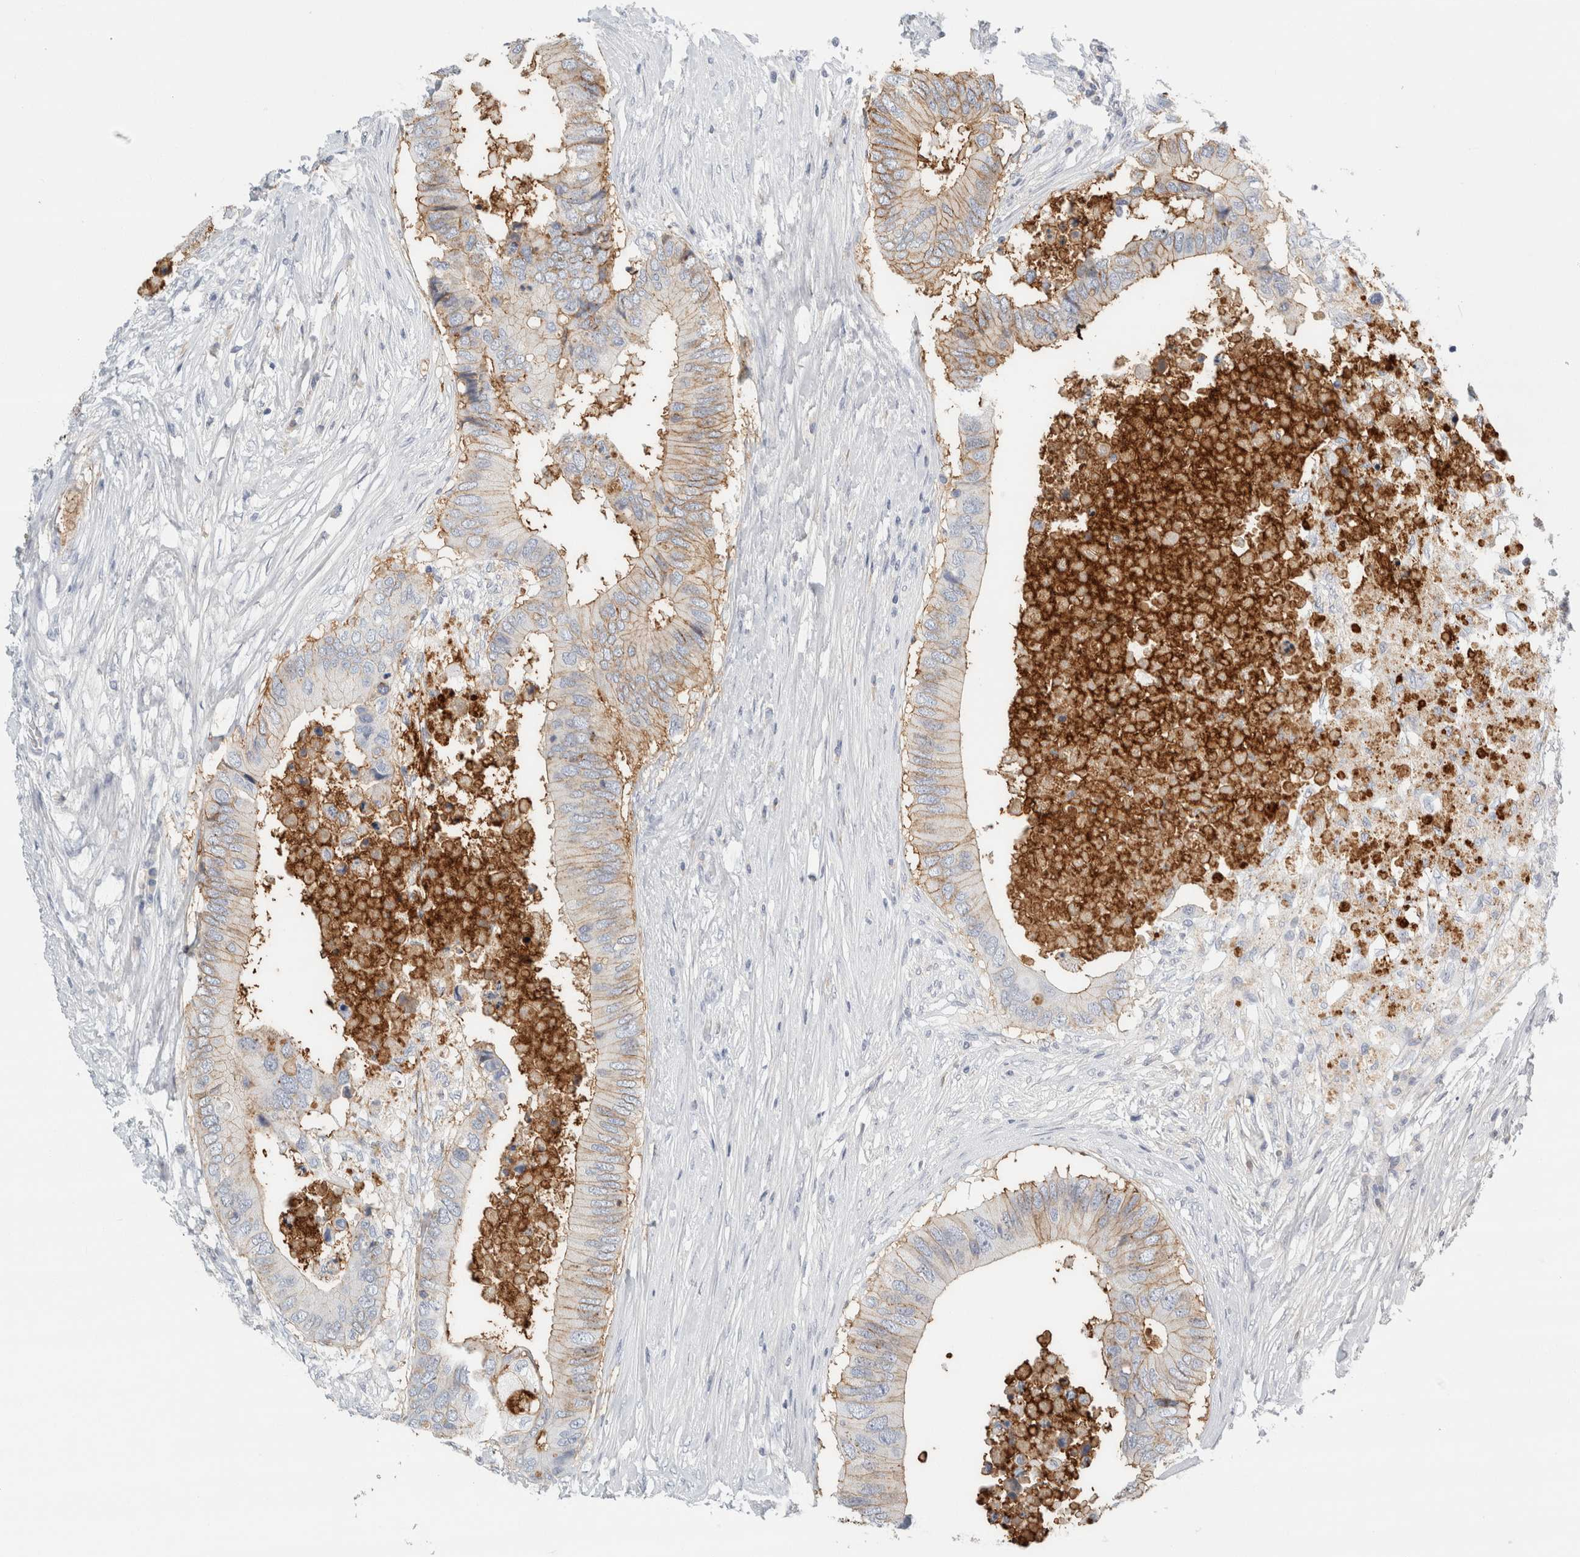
{"staining": {"intensity": "weak", "quantity": ">75%", "location": "cytoplasmic/membranous"}, "tissue": "colorectal cancer", "cell_type": "Tumor cells", "image_type": "cancer", "snomed": [{"axis": "morphology", "description": "Adenocarcinoma, NOS"}, {"axis": "topography", "description": "Colon"}], "caption": "Immunohistochemical staining of human adenocarcinoma (colorectal) displays weak cytoplasmic/membranous protein positivity in approximately >75% of tumor cells.", "gene": "TSPAN8", "patient": {"sex": "male", "age": 71}}